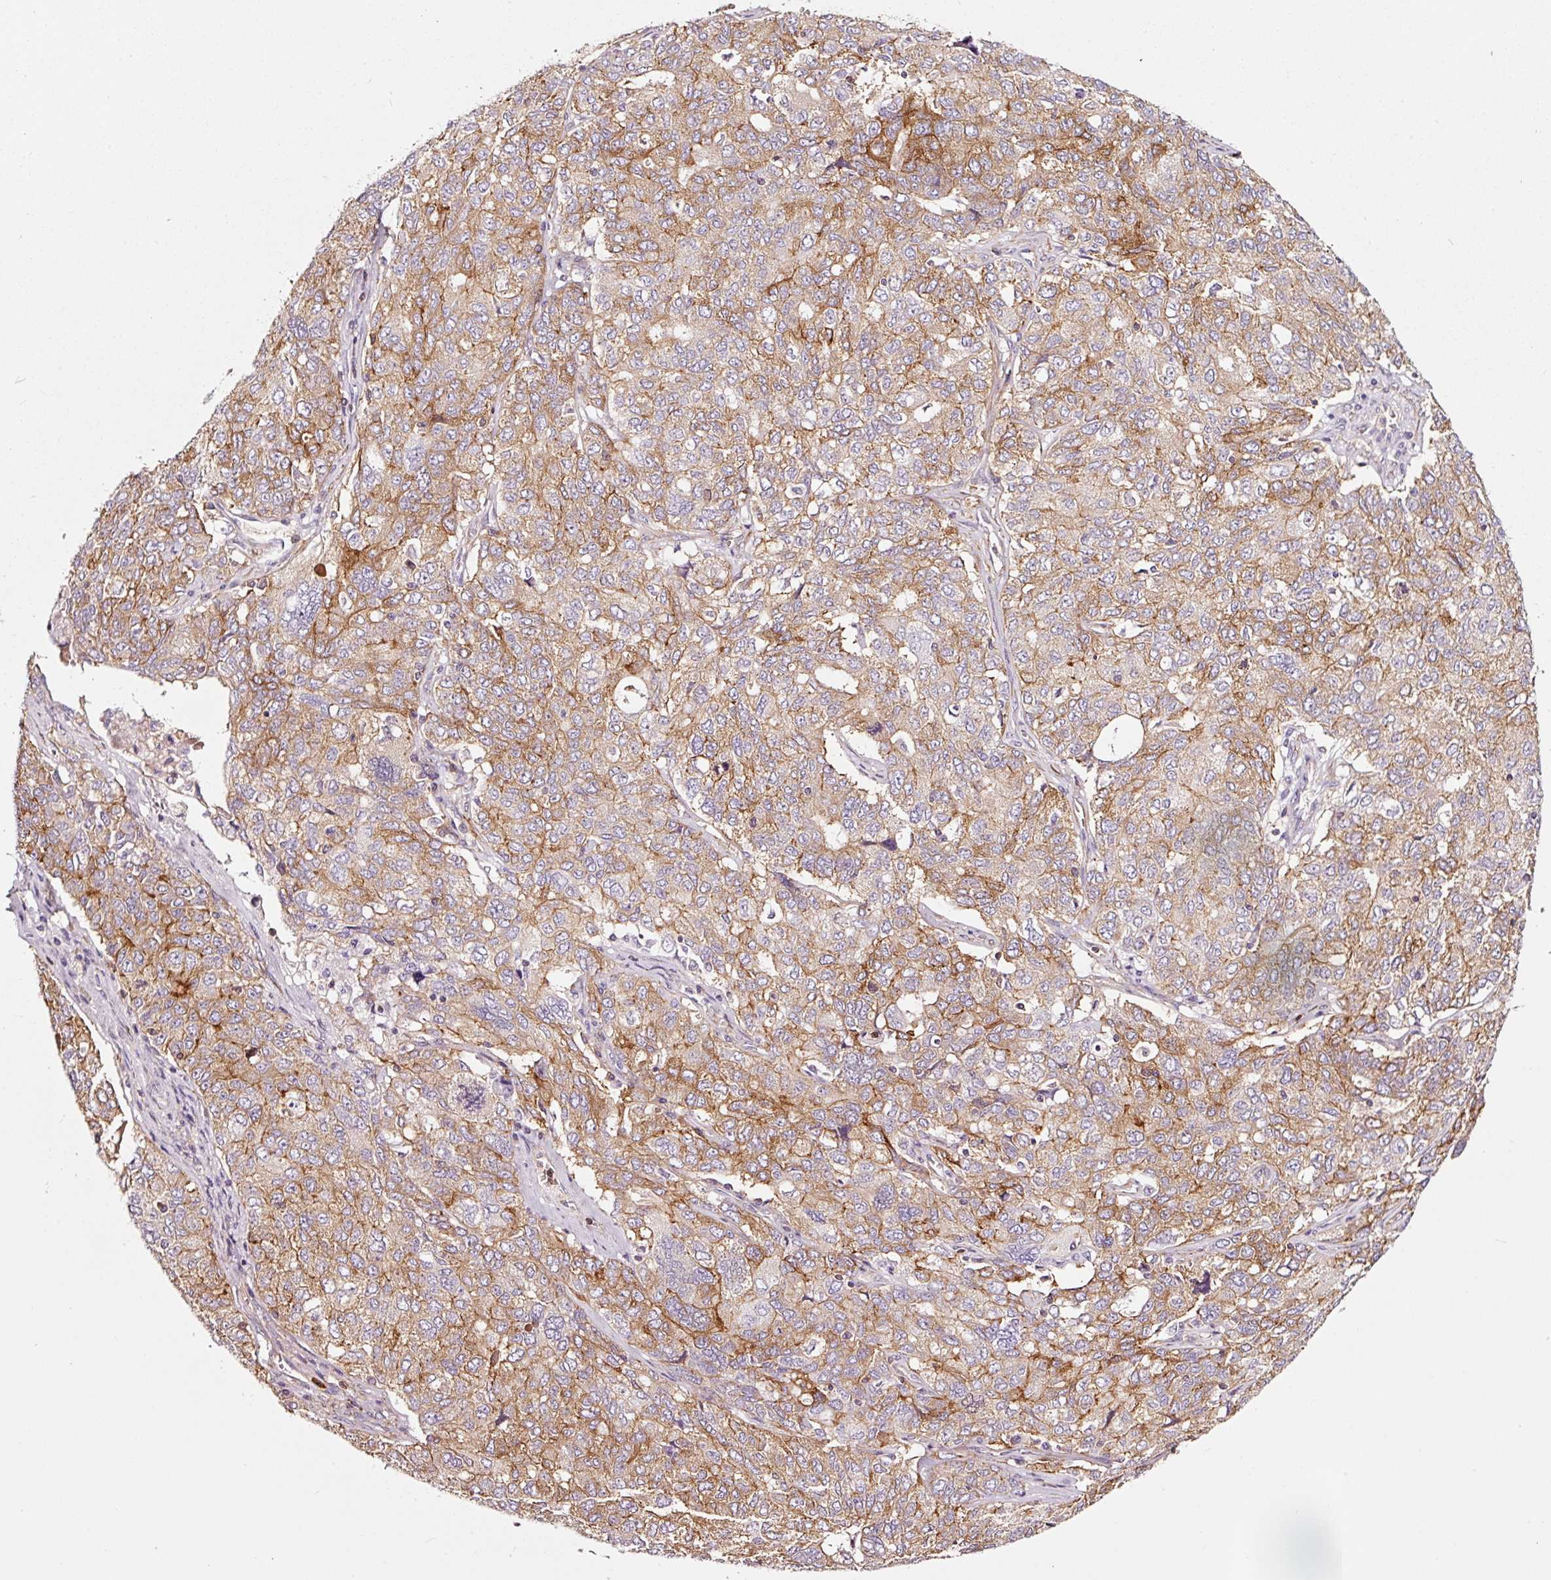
{"staining": {"intensity": "moderate", "quantity": ">75%", "location": "cytoplasmic/membranous"}, "tissue": "ovarian cancer", "cell_type": "Tumor cells", "image_type": "cancer", "snomed": [{"axis": "morphology", "description": "Carcinoma, endometroid"}, {"axis": "topography", "description": "Ovary"}], "caption": "This is a histology image of immunohistochemistry (IHC) staining of ovarian cancer (endometroid carcinoma), which shows moderate positivity in the cytoplasmic/membranous of tumor cells.", "gene": "ADD3", "patient": {"sex": "female", "age": 62}}